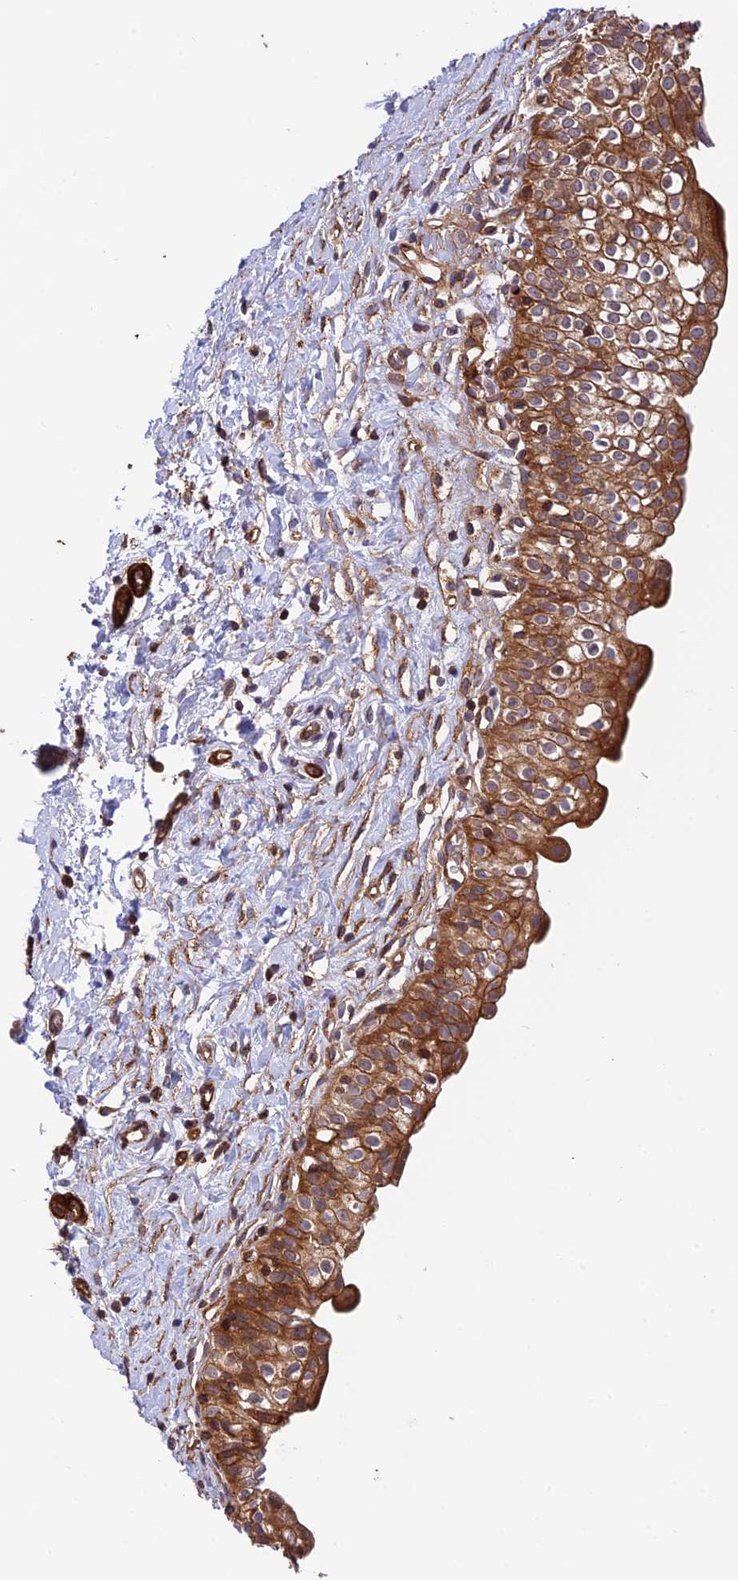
{"staining": {"intensity": "strong", "quantity": ">75%", "location": "cytoplasmic/membranous"}, "tissue": "urinary bladder", "cell_type": "Urothelial cells", "image_type": "normal", "snomed": [{"axis": "morphology", "description": "Normal tissue, NOS"}, {"axis": "topography", "description": "Urinary bladder"}], "caption": "Immunohistochemical staining of unremarkable human urinary bladder exhibits strong cytoplasmic/membranous protein staining in approximately >75% of urothelial cells. (DAB (3,3'-diaminobenzidine) IHC, brown staining for protein, blue staining for nuclei).", "gene": "EVI5L", "patient": {"sex": "male", "age": 51}}